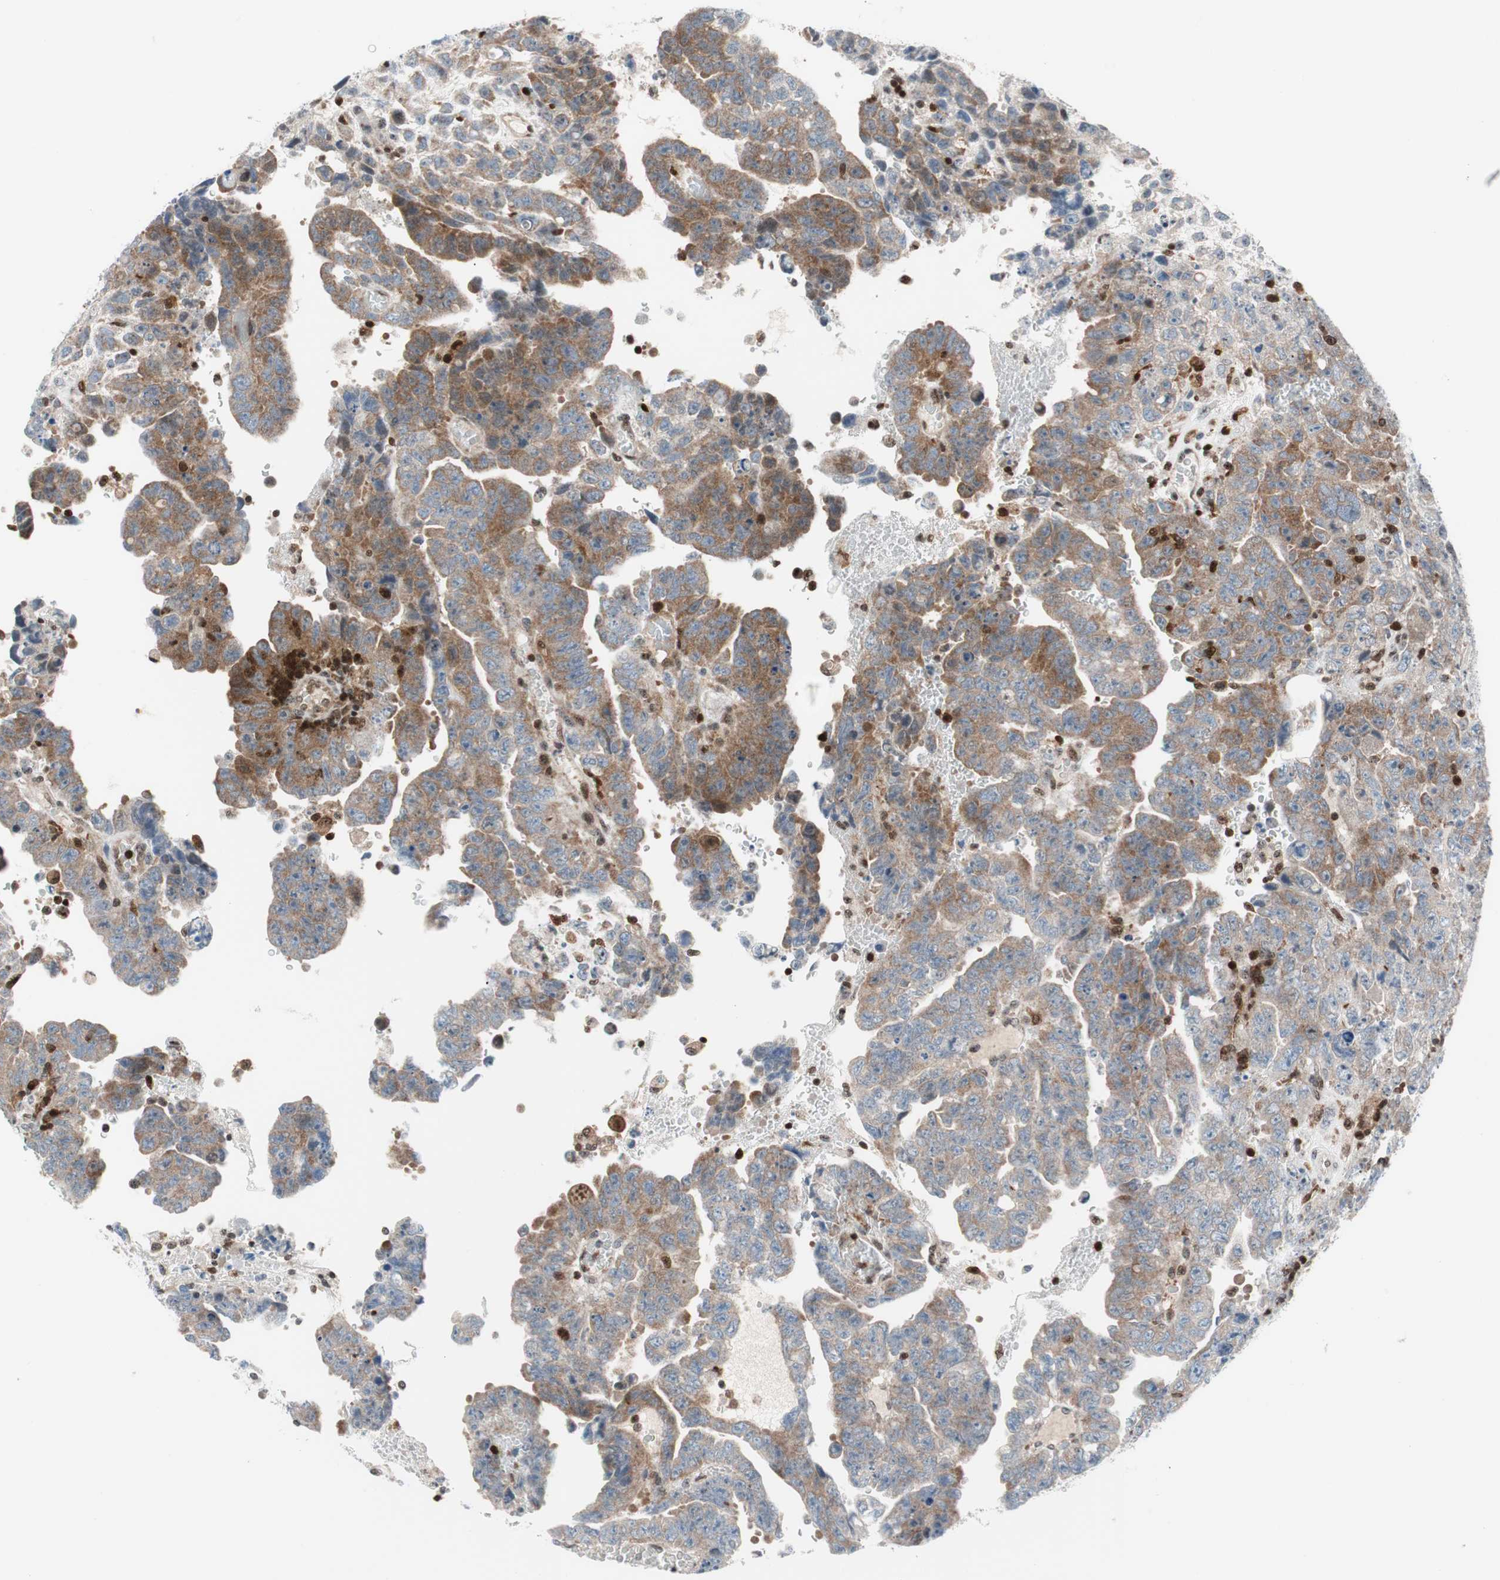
{"staining": {"intensity": "moderate", "quantity": "25%-75%", "location": "cytoplasmic/membranous"}, "tissue": "testis cancer", "cell_type": "Tumor cells", "image_type": "cancer", "snomed": [{"axis": "morphology", "description": "Carcinoma, Embryonal, NOS"}, {"axis": "topography", "description": "Testis"}], "caption": "Moderate cytoplasmic/membranous positivity for a protein is present in about 25%-75% of tumor cells of testis cancer (embryonal carcinoma) using immunohistochemistry.", "gene": "RGS10", "patient": {"sex": "male", "age": 28}}